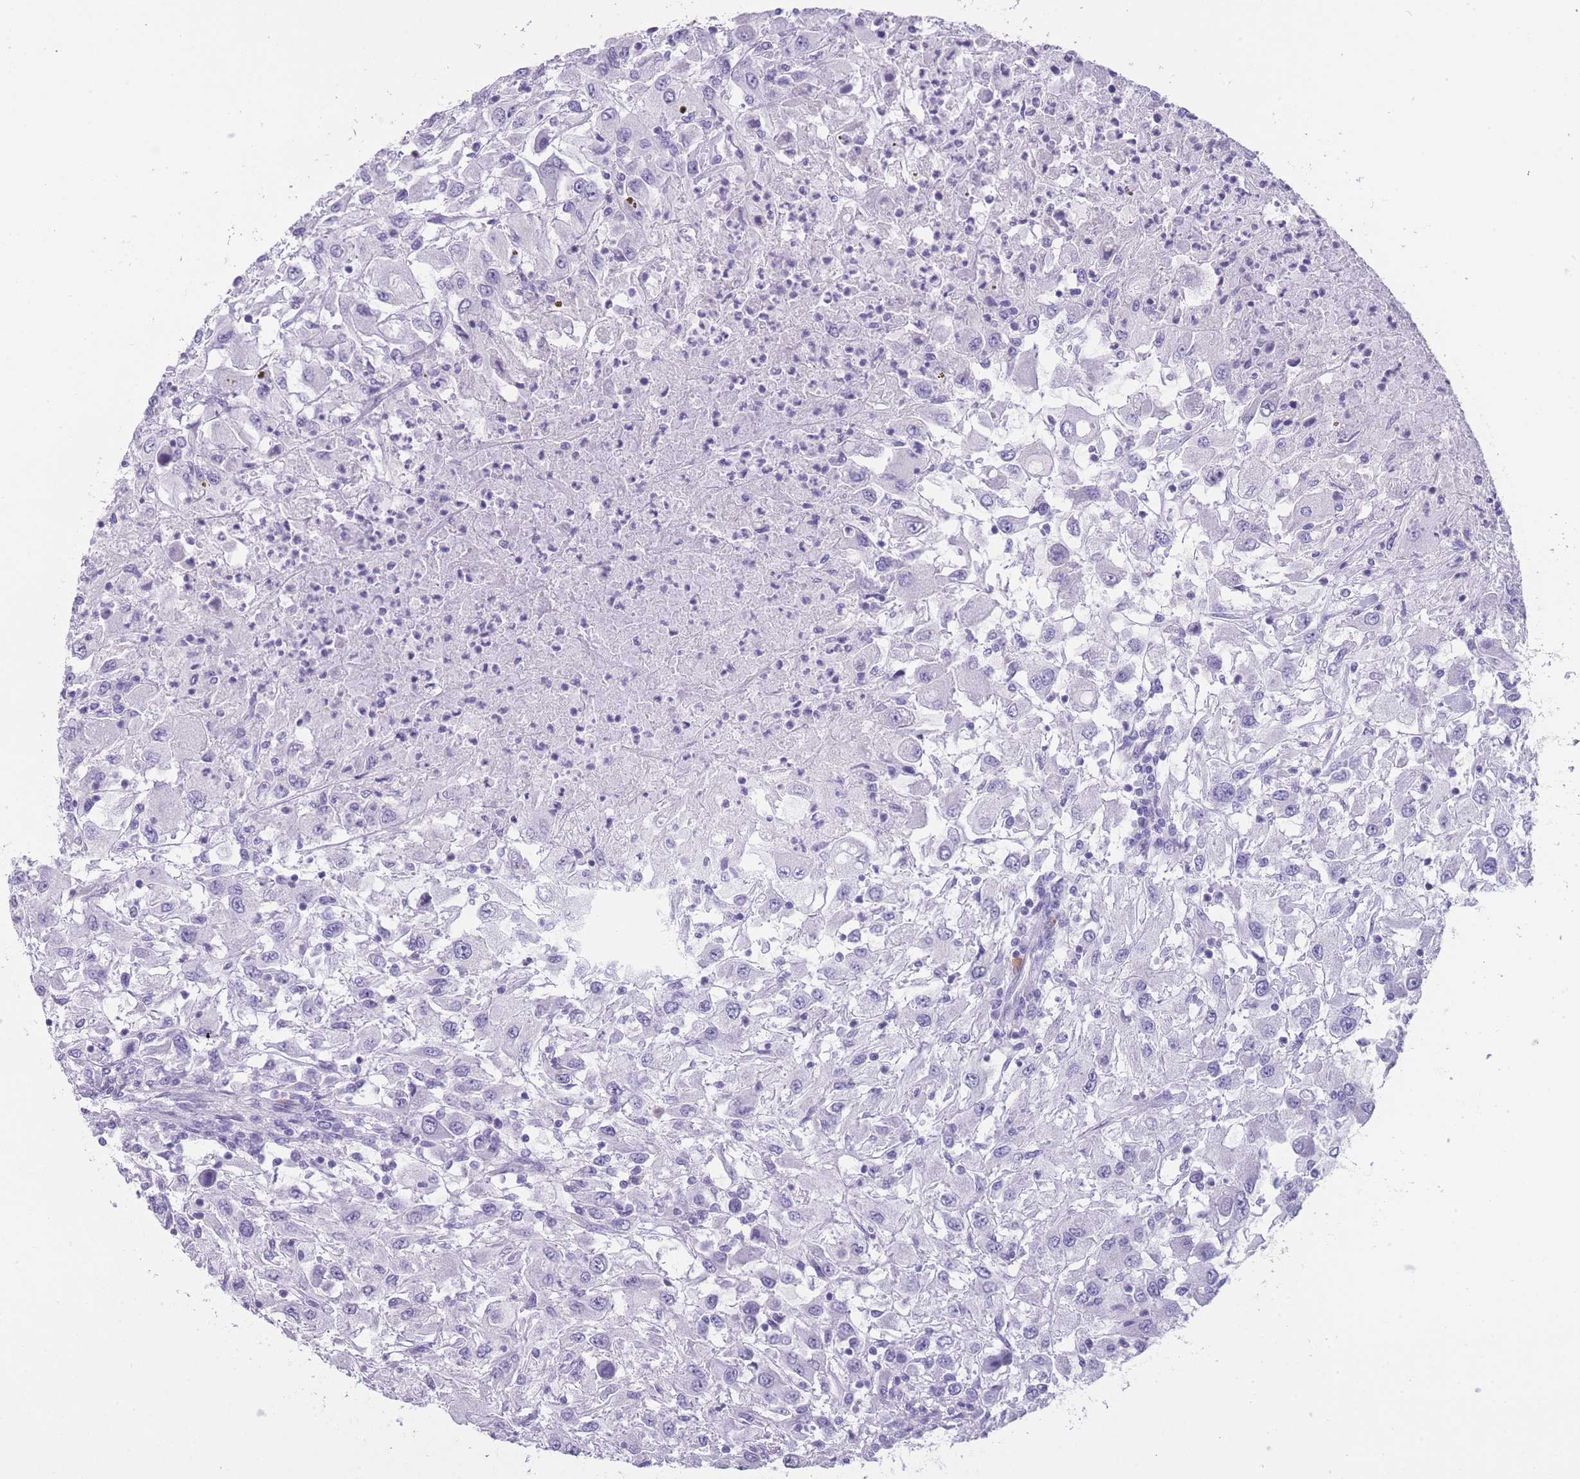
{"staining": {"intensity": "negative", "quantity": "none", "location": "none"}, "tissue": "renal cancer", "cell_type": "Tumor cells", "image_type": "cancer", "snomed": [{"axis": "morphology", "description": "Adenocarcinoma, NOS"}, {"axis": "topography", "description": "Kidney"}], "caption": "An IHC histopathology image of renal cancer is shown. There is no staining in tumor cells of renal cancer. (Stains: DAB immunohistochemistry (IHC) with hematoxylin counter stain, Microscopy: brightfield microscopy at high magnification).", "gene": "DCANP1", "patient": {"sex": "female", "age": 67}}